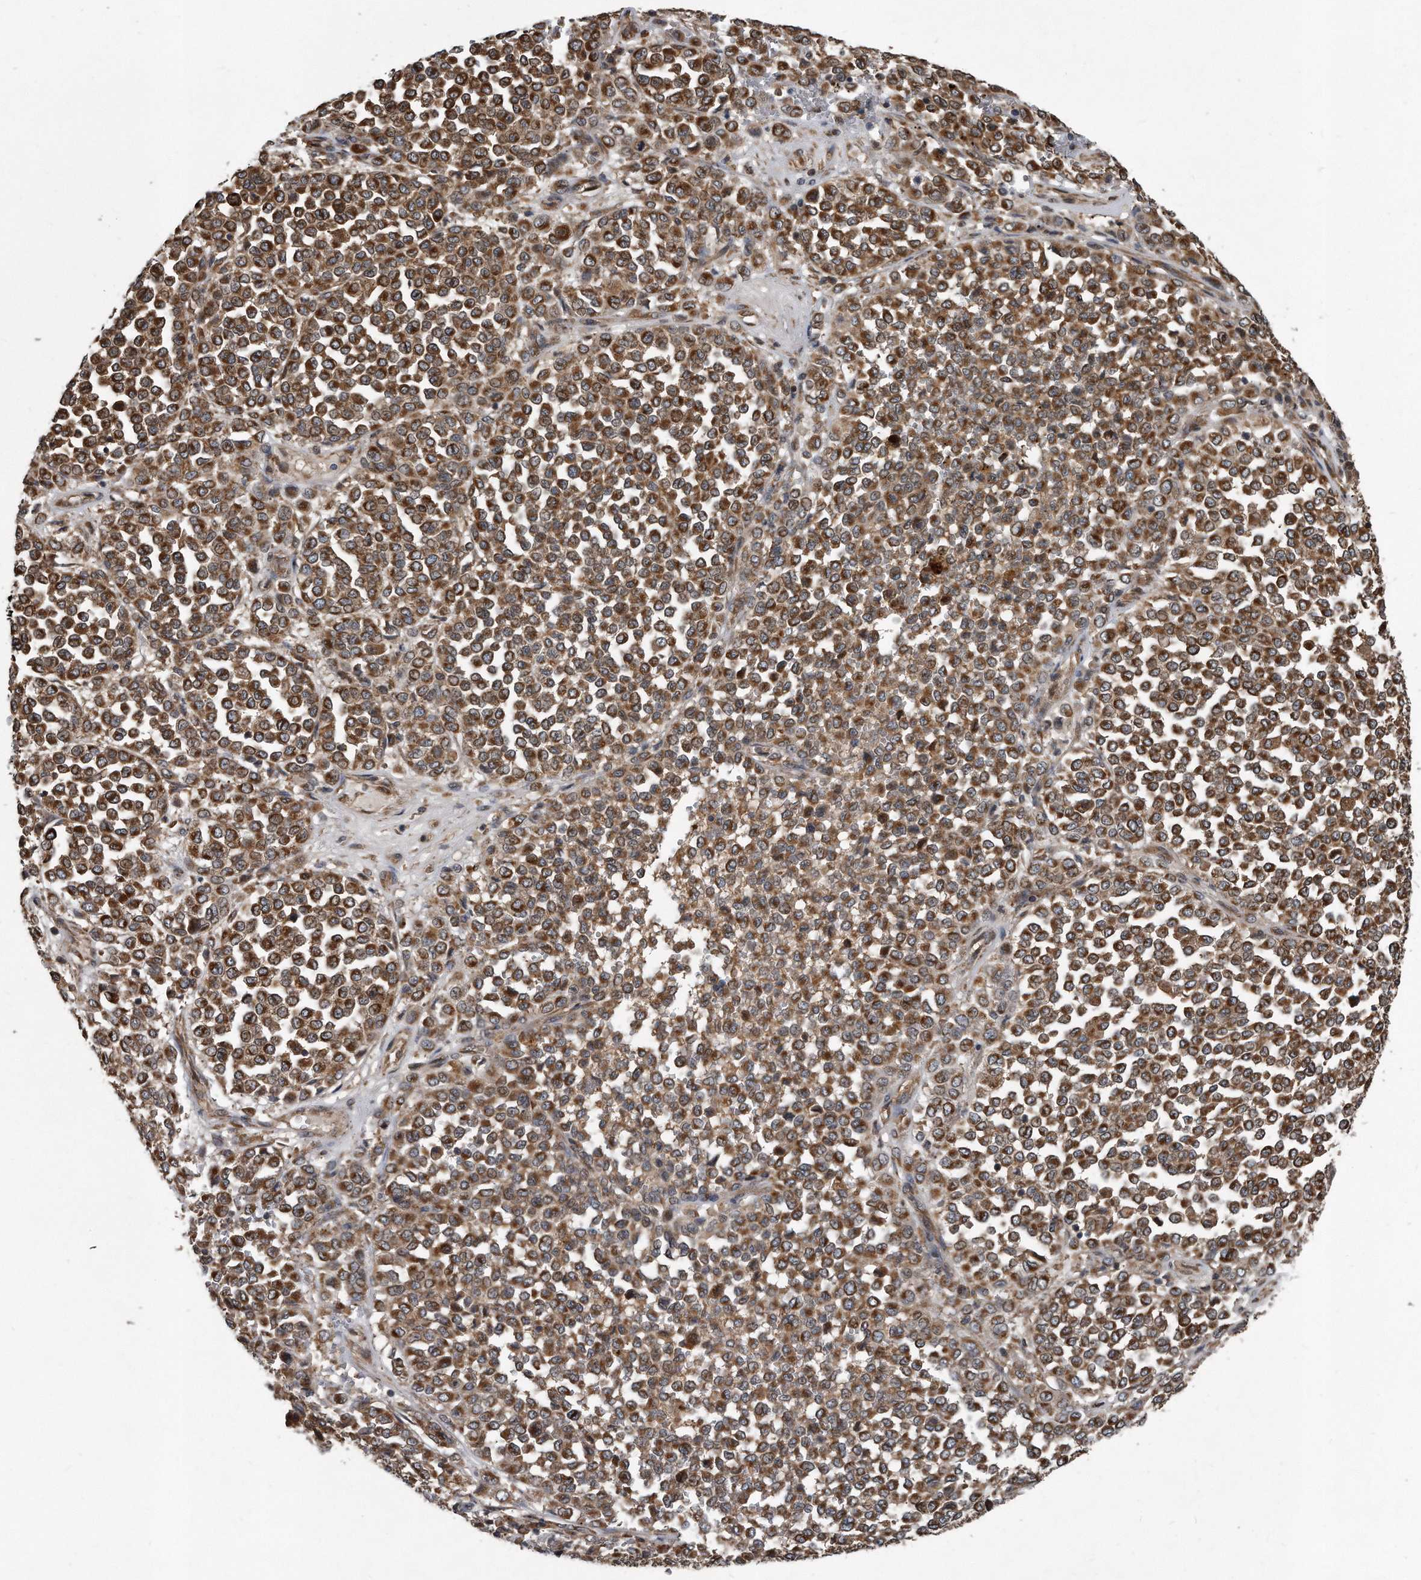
{"staining": {"intensity": "moderate", "quantity": ">75%", "location": "cytoplasmic/membranous"}, "tissue": "melanoma", "cell_type": "Tumor cells", "image_type": "cancer", "snomed": [{"axis": "morphology", "description": "Malignant melanoma, Metastatic site"}, {"axis": "topography", "description": "Pancreas"}], "caption": "IHC staining of melanoma, which displays medium levels of moderate cytoplasmic/membranous staining in about >75% of tumor cells indicating moderate cytoplasmic/membranous protein expression. The staining was performed using DAB (3,3'-diaminobenzidine) (brown) for protein detection and nuclei were counterstained in hematoxylin (blue).", "gene": "FAM136A", "patient": {"sex": "female", "age": 30}}